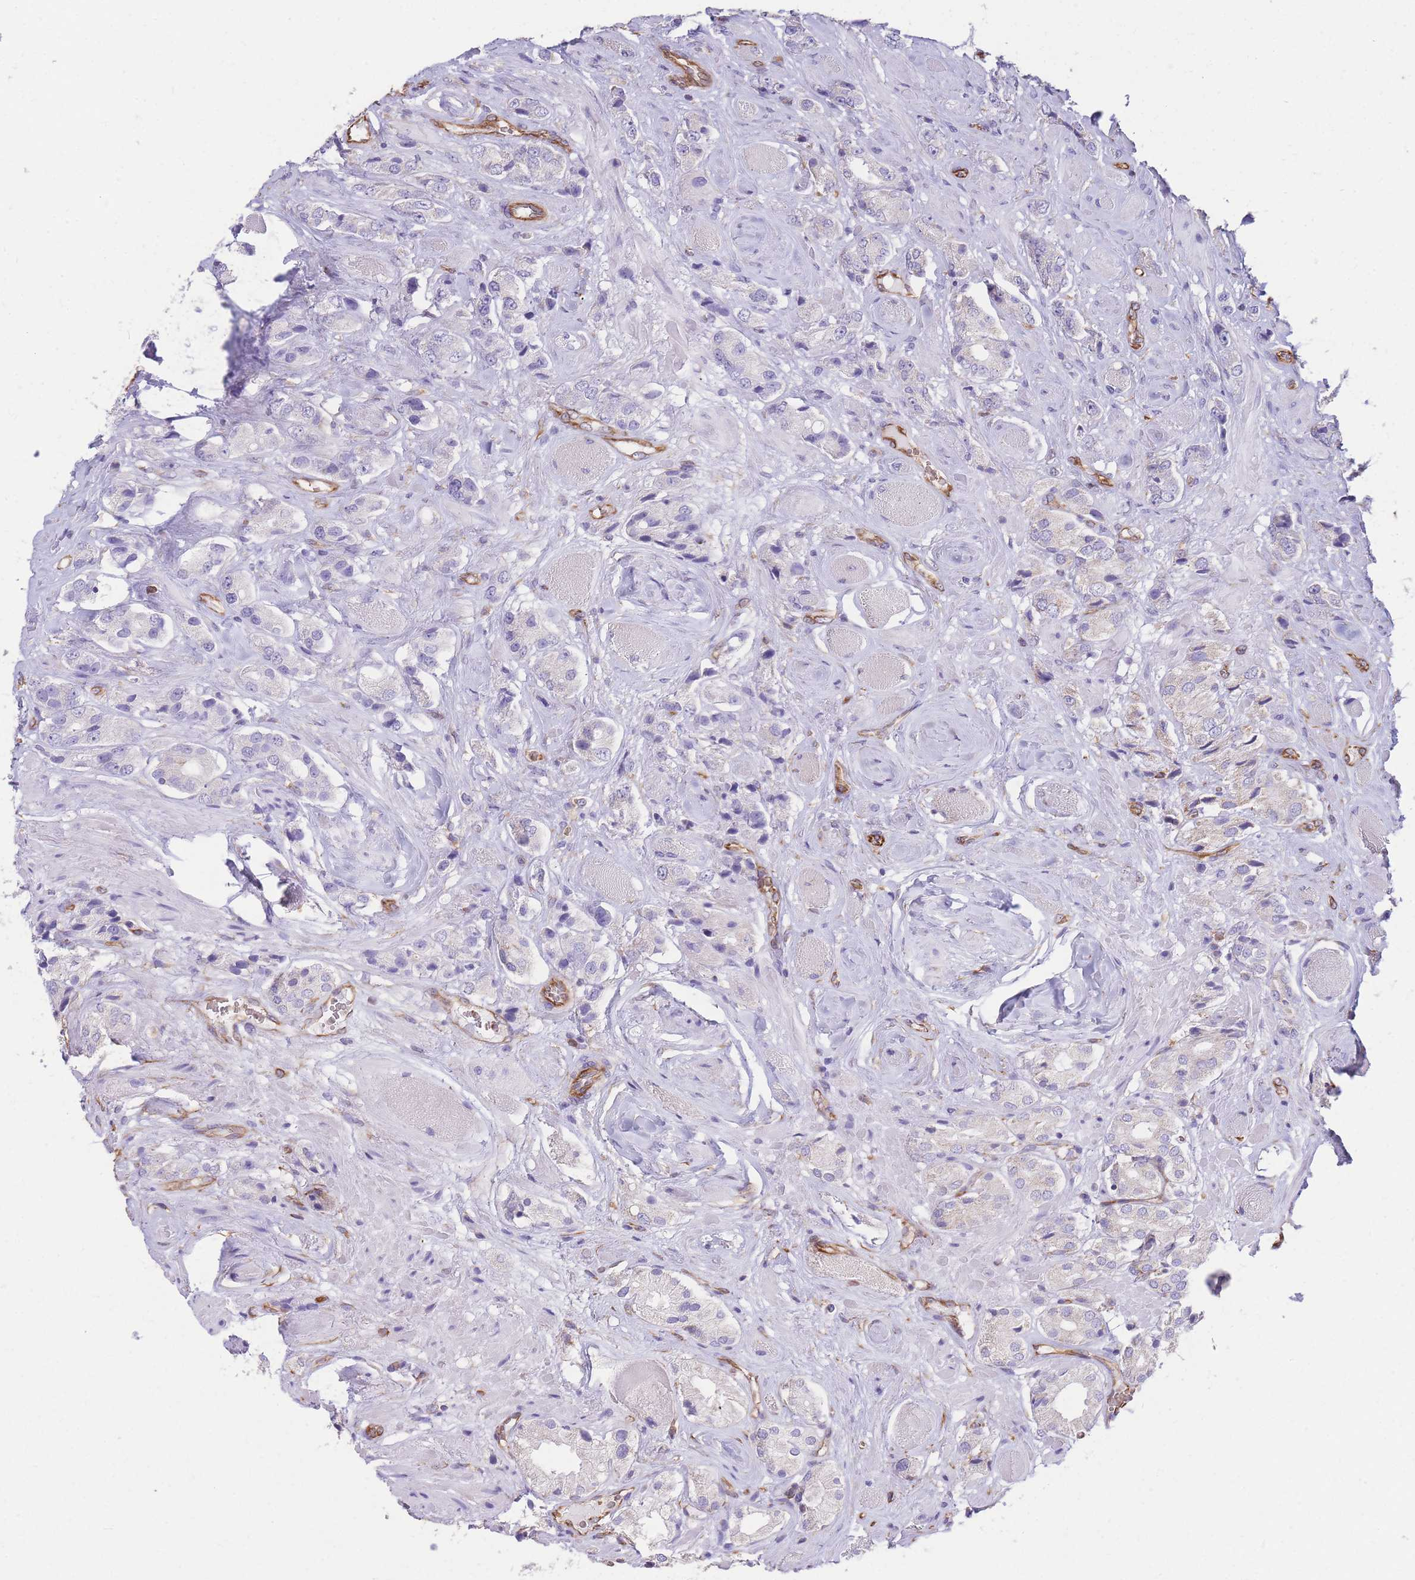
{"staining": {"intensity": "negative", "quantity": "none", "location": "none"}, "tissue": "prostate cancer", "cell_type": "Tumor cells", "image_type": "cancer", "snomed": [{"axis": "morphology", "description": "Adenocarcinoma, High grade"}, {"axis": "topography", "description": "Prostate and seminal vesicle, NOS"}], "caption": "Immunohistochemistry photomicrograph of adenocarcinoma (high-grade) (prostate) stained for a protein (brown), which reveals no expression in tumor cells. (Brightfield microscopy of DAB (3,3'-diaminobenzidine) immunohistochemistry (IHC) at high magnification).", "gene": "ANKRD53", "patient": {"sex": "male", "age": 64}}